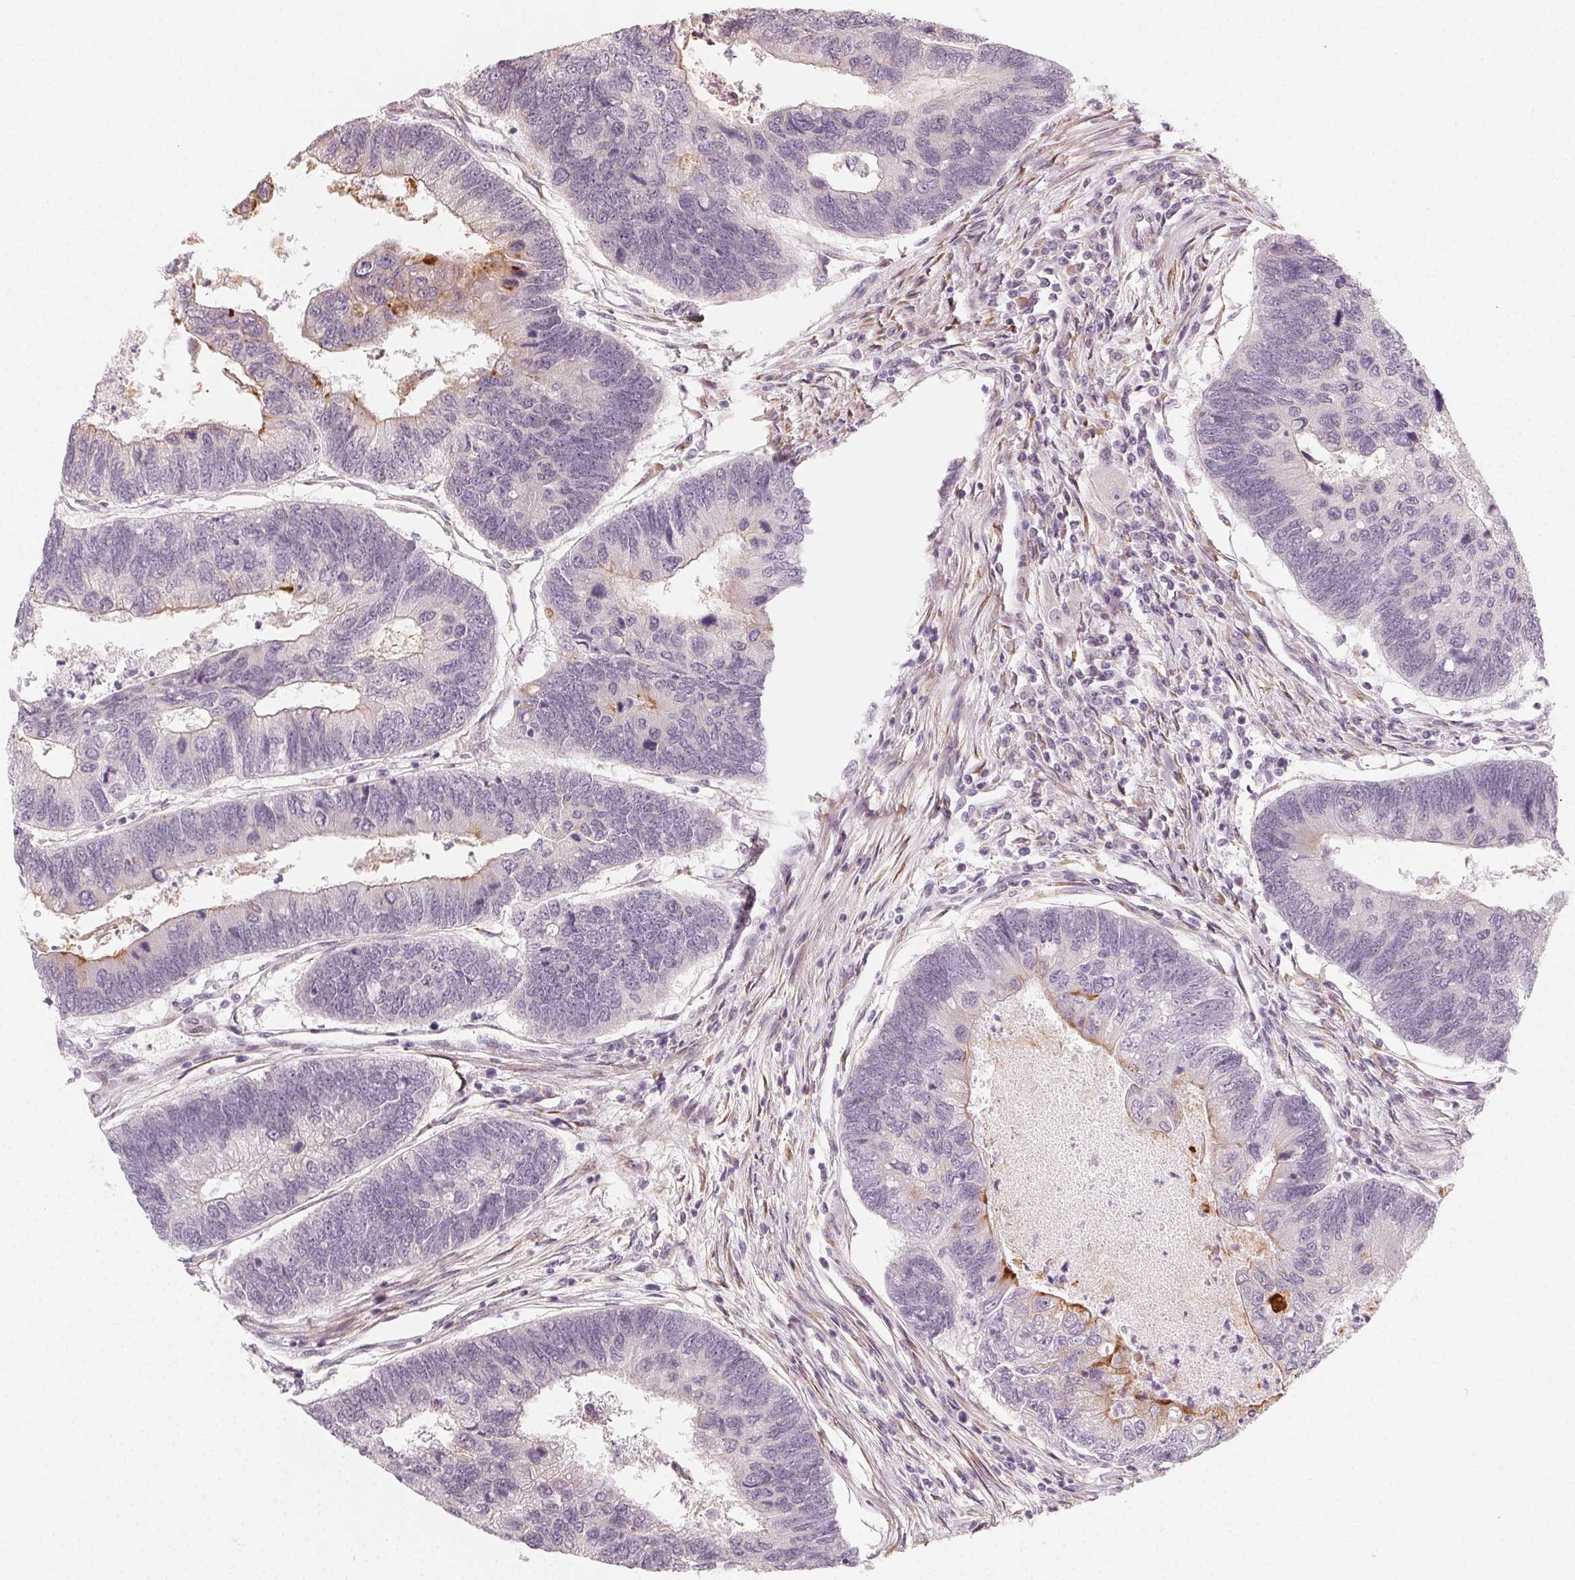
{"staining": {"intensity": "moderate", "quantity": "<25%", "location": "cytoplasmic/membranous"}, "tissue": "colorectal cancer", "cell_type": "Tumor cells", "image_type": "cancer", "snomed": [{"axis": "morphology", "description": "Adenocarcinoma, NOS"}, {"axis": "topography", "description": "Colon"}], "caption": "Protein expression analysis of human adenocarcinoma (colorectal) reveals moderate cytoplasmic/membranous staining in approximately <25% of tumor cells.", "gene": "CCDC96", "patient": {"sex": "female", "age": 67}}